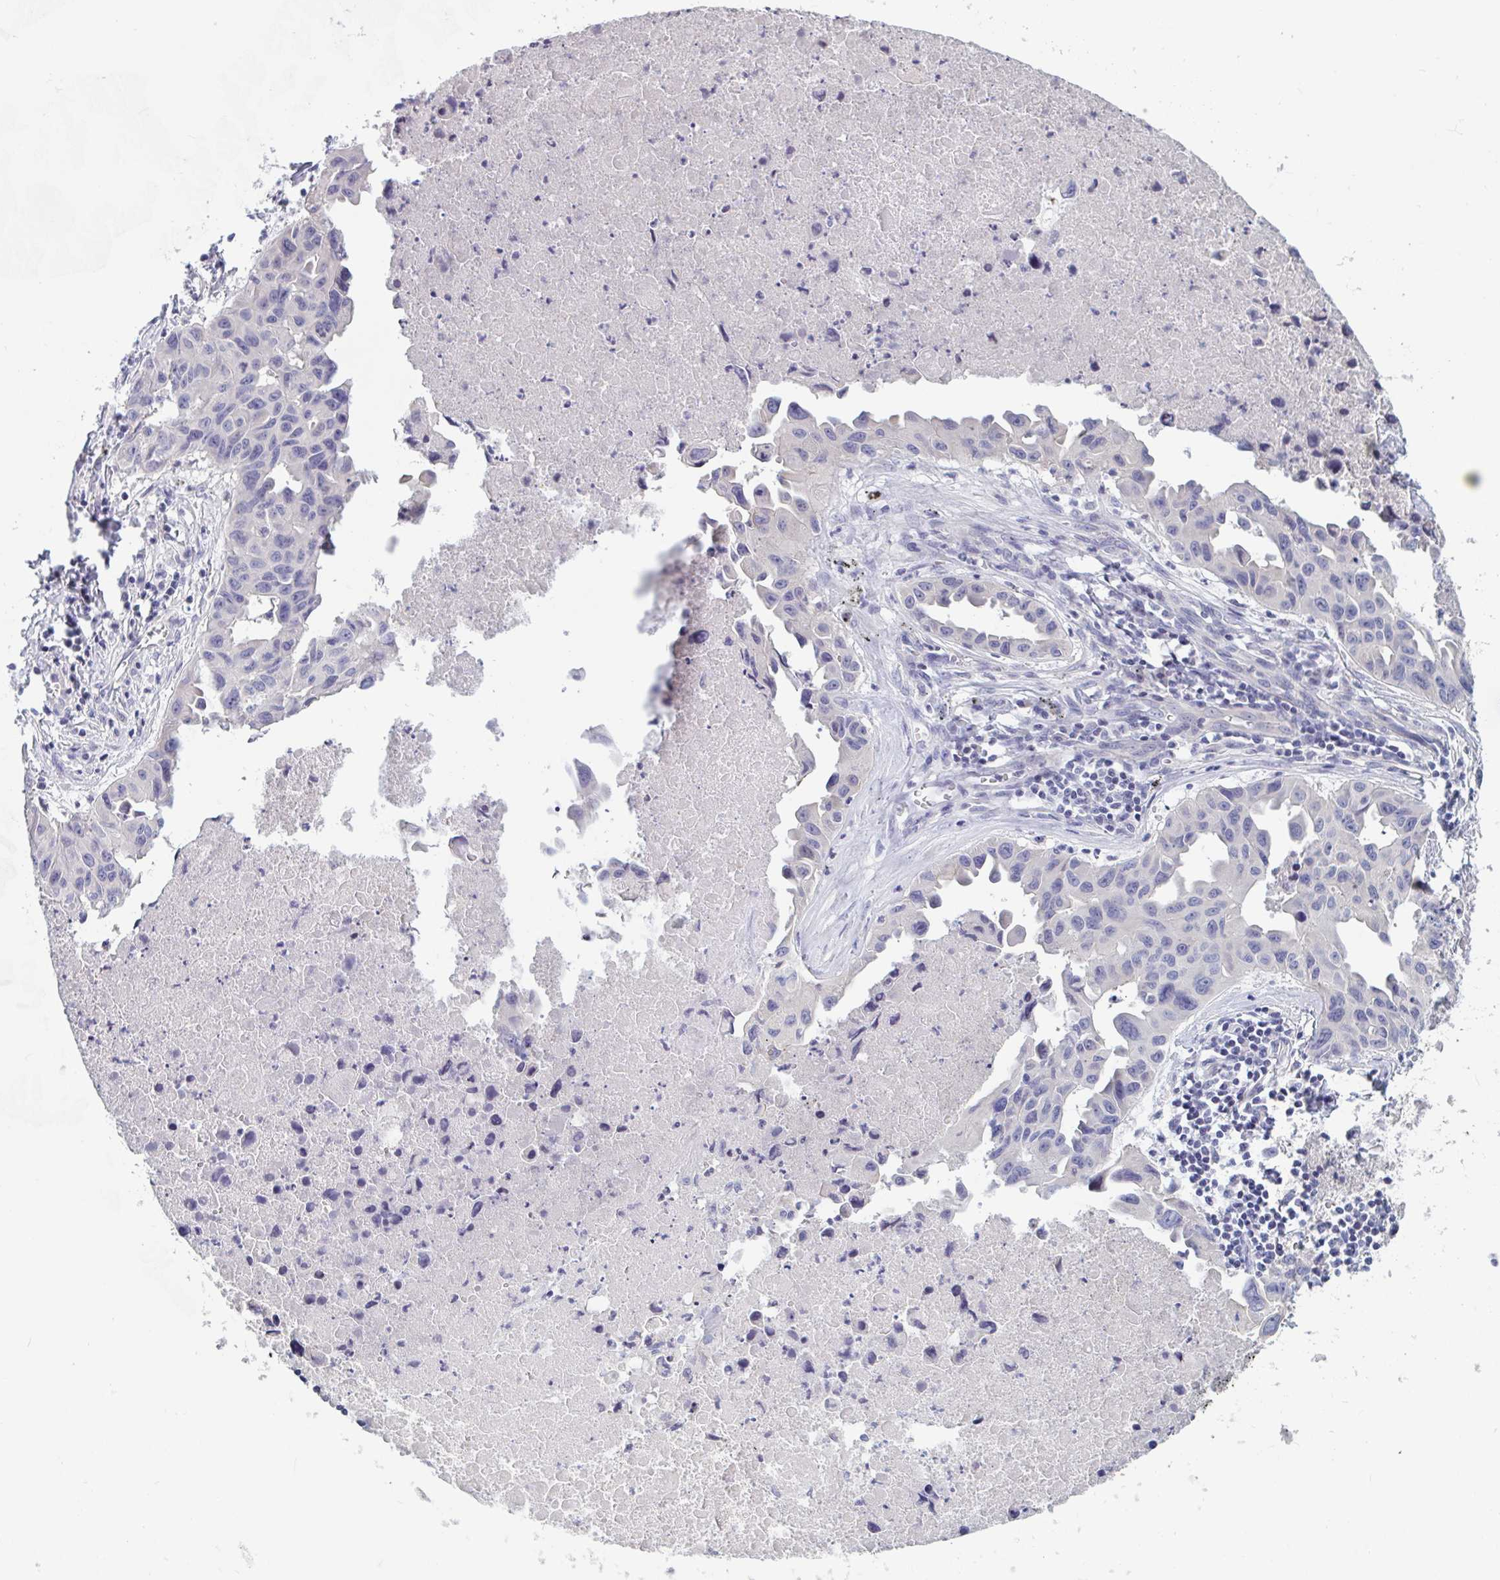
{"staining": {"intensity": "negative", "quantity": "none", "location": "none"}, "tissue": "lung cancer", "cell_type": "Tumor cells", "image_type": "cancer", "snomed": [{"axis": "morphology", "description": "Adenocarcinoma, NOS"}, {"axis": "topography", "description": "Lymph node"}, {"axis": "topography", "description": "Lung"}], "caption": "The histopathology image exhibits no significant expression in tumor cells of lung cancer (adenocarcinoma).", "gene": "UNKL", "patient": {"sex": "male", "age": 64}}